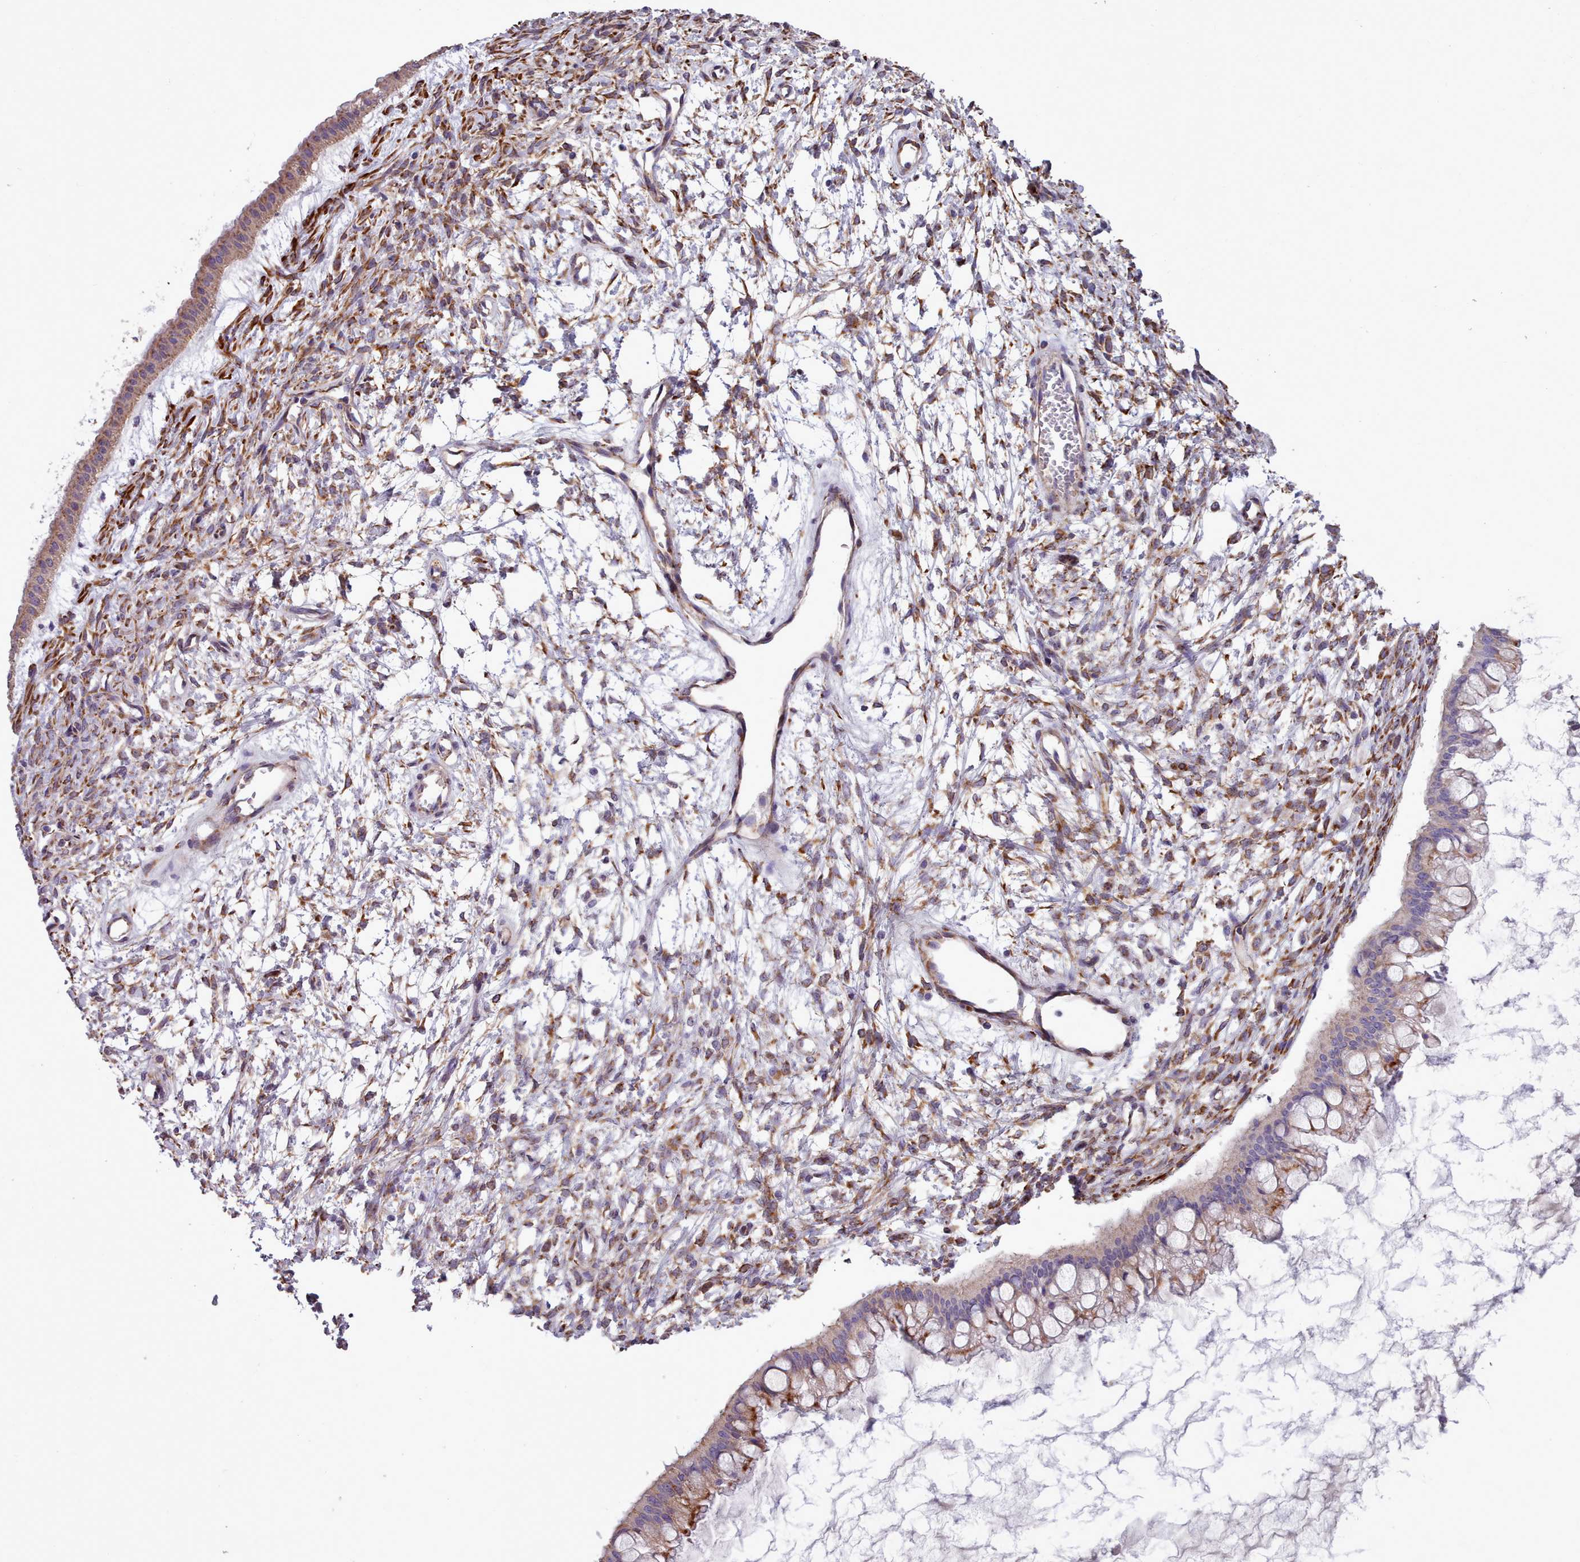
{"staining": {"intensity": "moderate", "quantity": "25%-75%", "location": "cytoplasmic/membranous"}, "tissue": "ovarian cancer", "cell_type": "Tumor cells", "image_type": "cancer", "snomed": [{"axis": "morphology", "description": "Cystadenocarcinoma, mucinous, NOS"}, {"axis": "topography", "description": "Ovary"}], "caption": "Tumor cells display medium levels of moderate cytoplasmic/membranous positivity in about 25%-75% of cells in human ovarian mucinous cystadenocarcinoma. (DAB (3,3'-diaminobenzidine) = brown stain, brightfield microscopy at high magnification).", "gene": "FKBP10", "patient": {"sex": "female", "age": 73}}